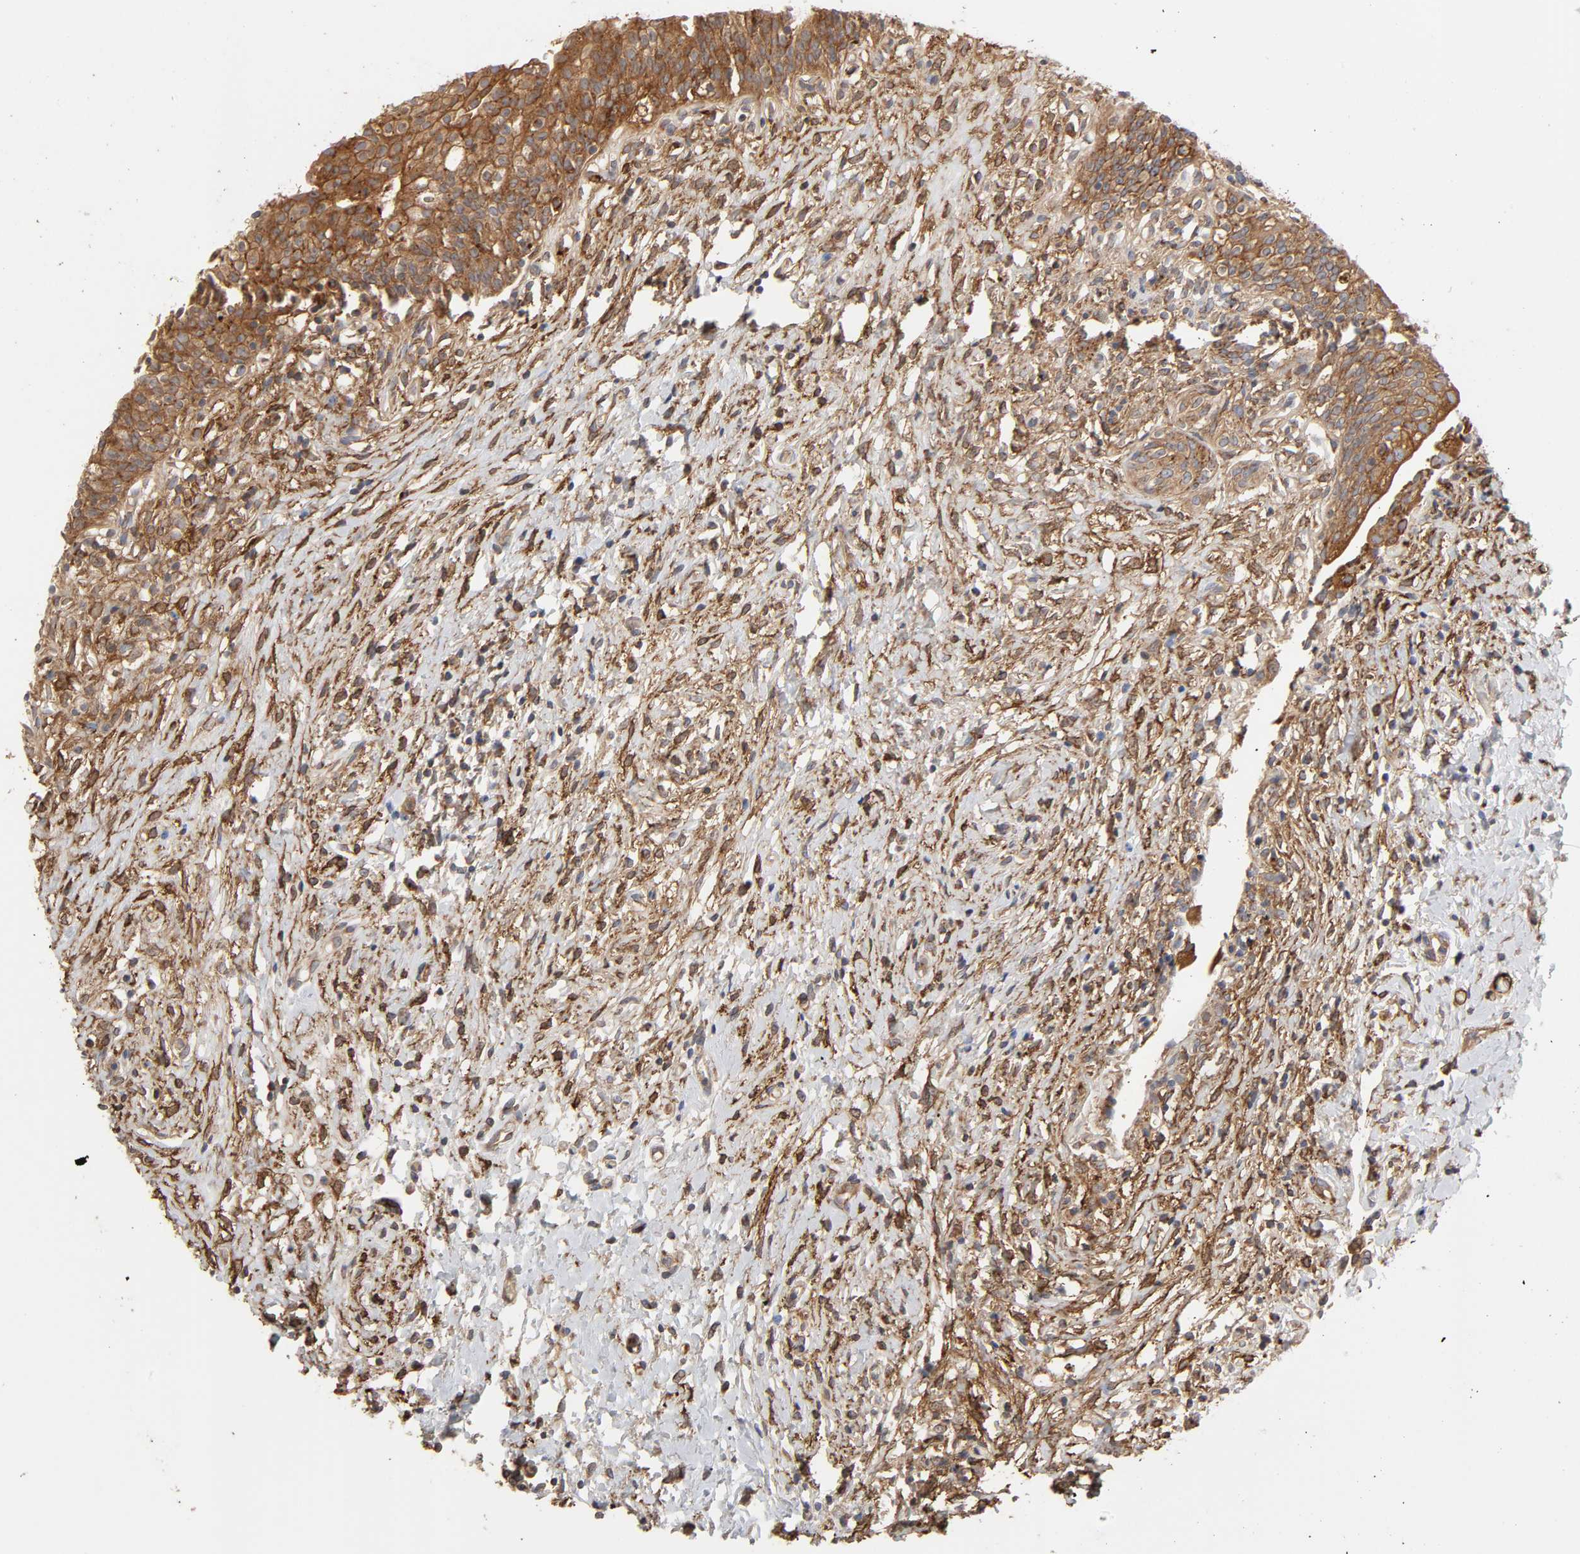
{"staining": {"intensity": "strong", "quantity": ">75%", "location": "cytoplasmic/membranous"}, "tissue": "urinary bladder", "cell_type": "Urothelial cells", "image_type": "normal", "snomed": [{"axis": "morphology", "description": "Normal tissue, NOS"}, {"axis": "topography", "description": "Urinary bladder"}], "caption": "High-power microscopy captured an immunohistochemistry (IHC) photomicrograph of benign urinary bladder, revealing strong cytoplasmic/membranous staining in about >75% of urothelial cells. The protein is stained brown, and the nuclei are stained in blue (DAB IHC with brightfield microscopy, high magnification).", "gene": "GNPTG", "patient": {"sex": "female", "age": 80}}